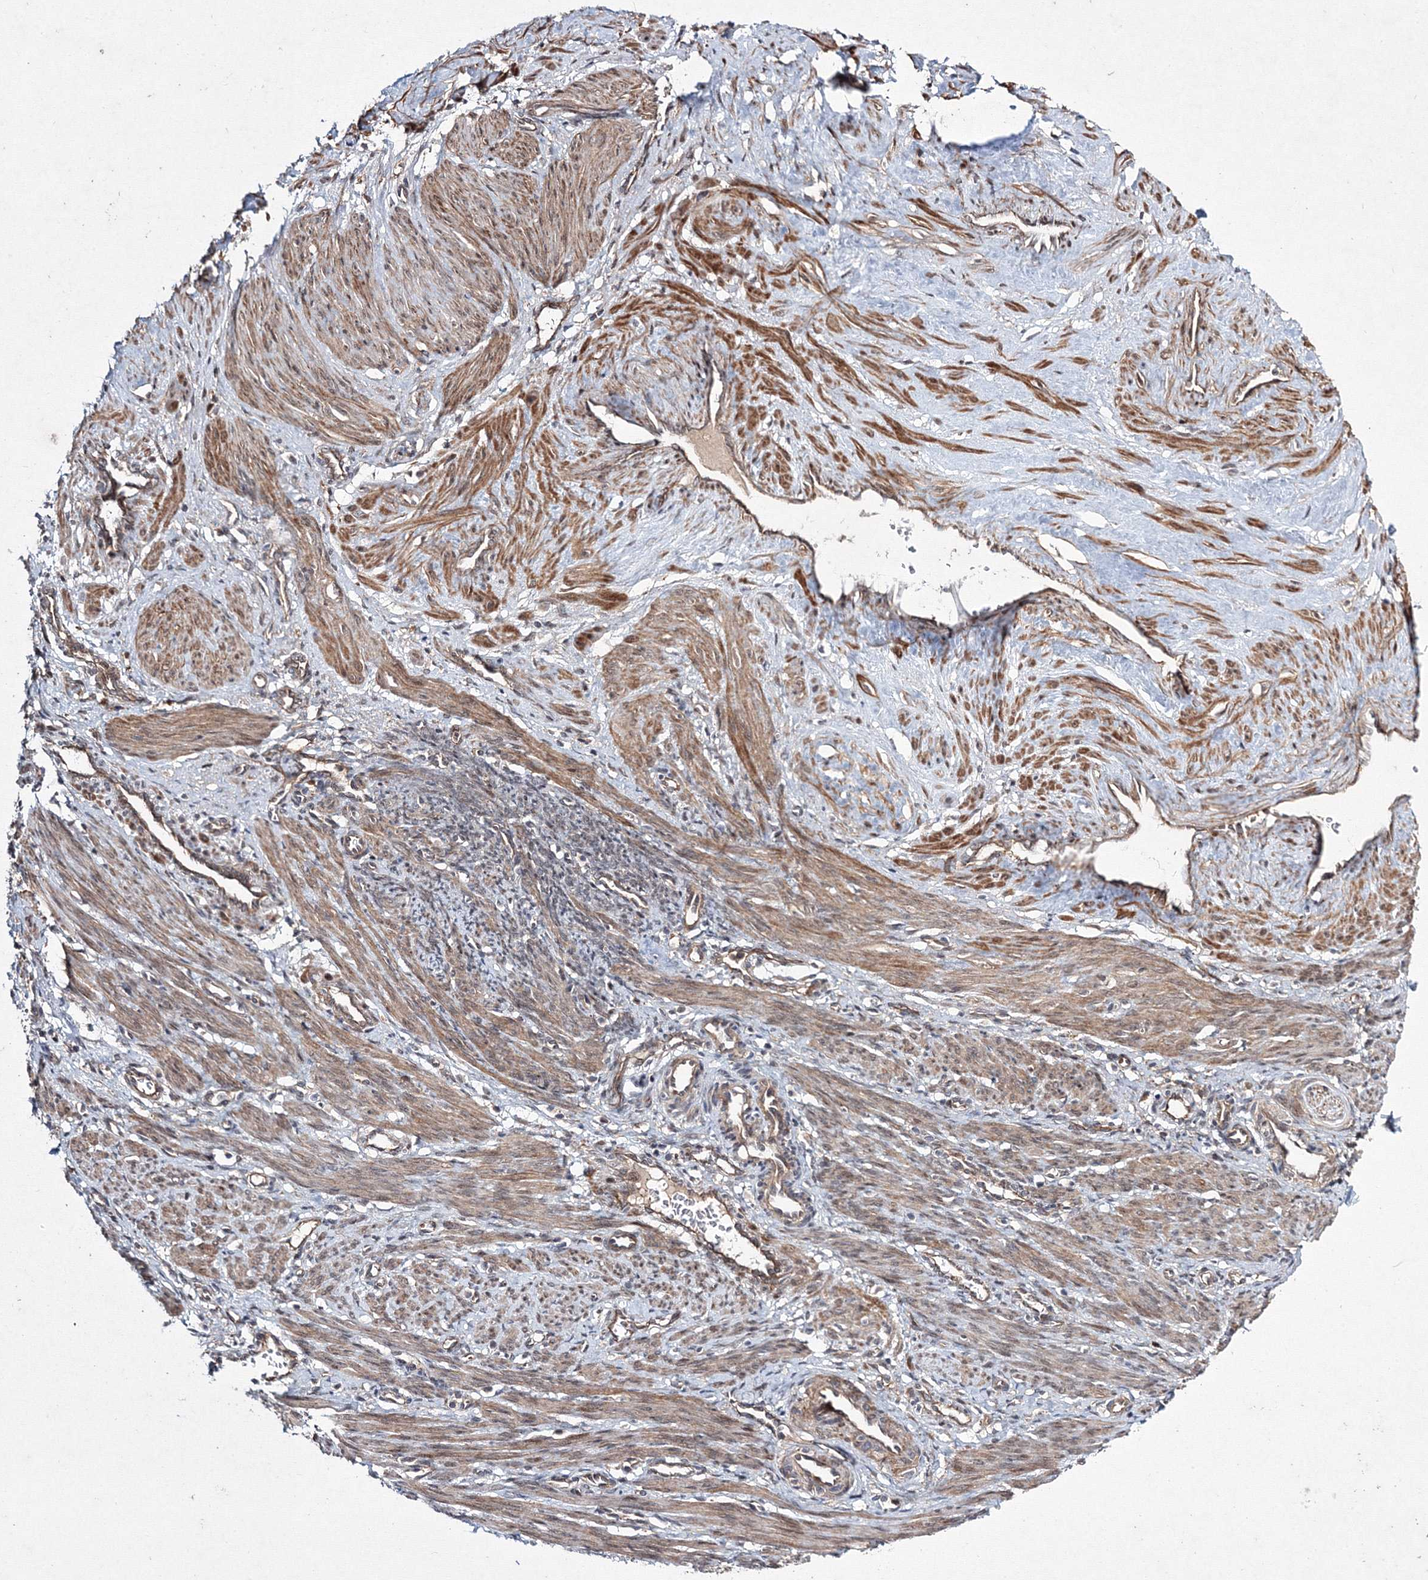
{"staining": {"intensity": "moderate", "quantity": ">75%", "location": "cytoplasmic/membranous"}, "tissue": "smooth muscle", "cell_type": "Smooth muscle cells", "image_type": "normal", "snomed": [{"axis": "morphology", "description": "Normal tissue, NOS"}, {"axis": "topography", "description": "Endometrium"}], "caption": "An image of human smooth muscle stained for a protein displays moderate cytoplasmic/membranous brown staining in smooth muscle cells. (DAB (3,3'-diaminobenzidine) = brown stain, brightfield microscopy at high magnification).", "gene": "RANBP3L", "patient": {"sex": "female", "age": 33}}